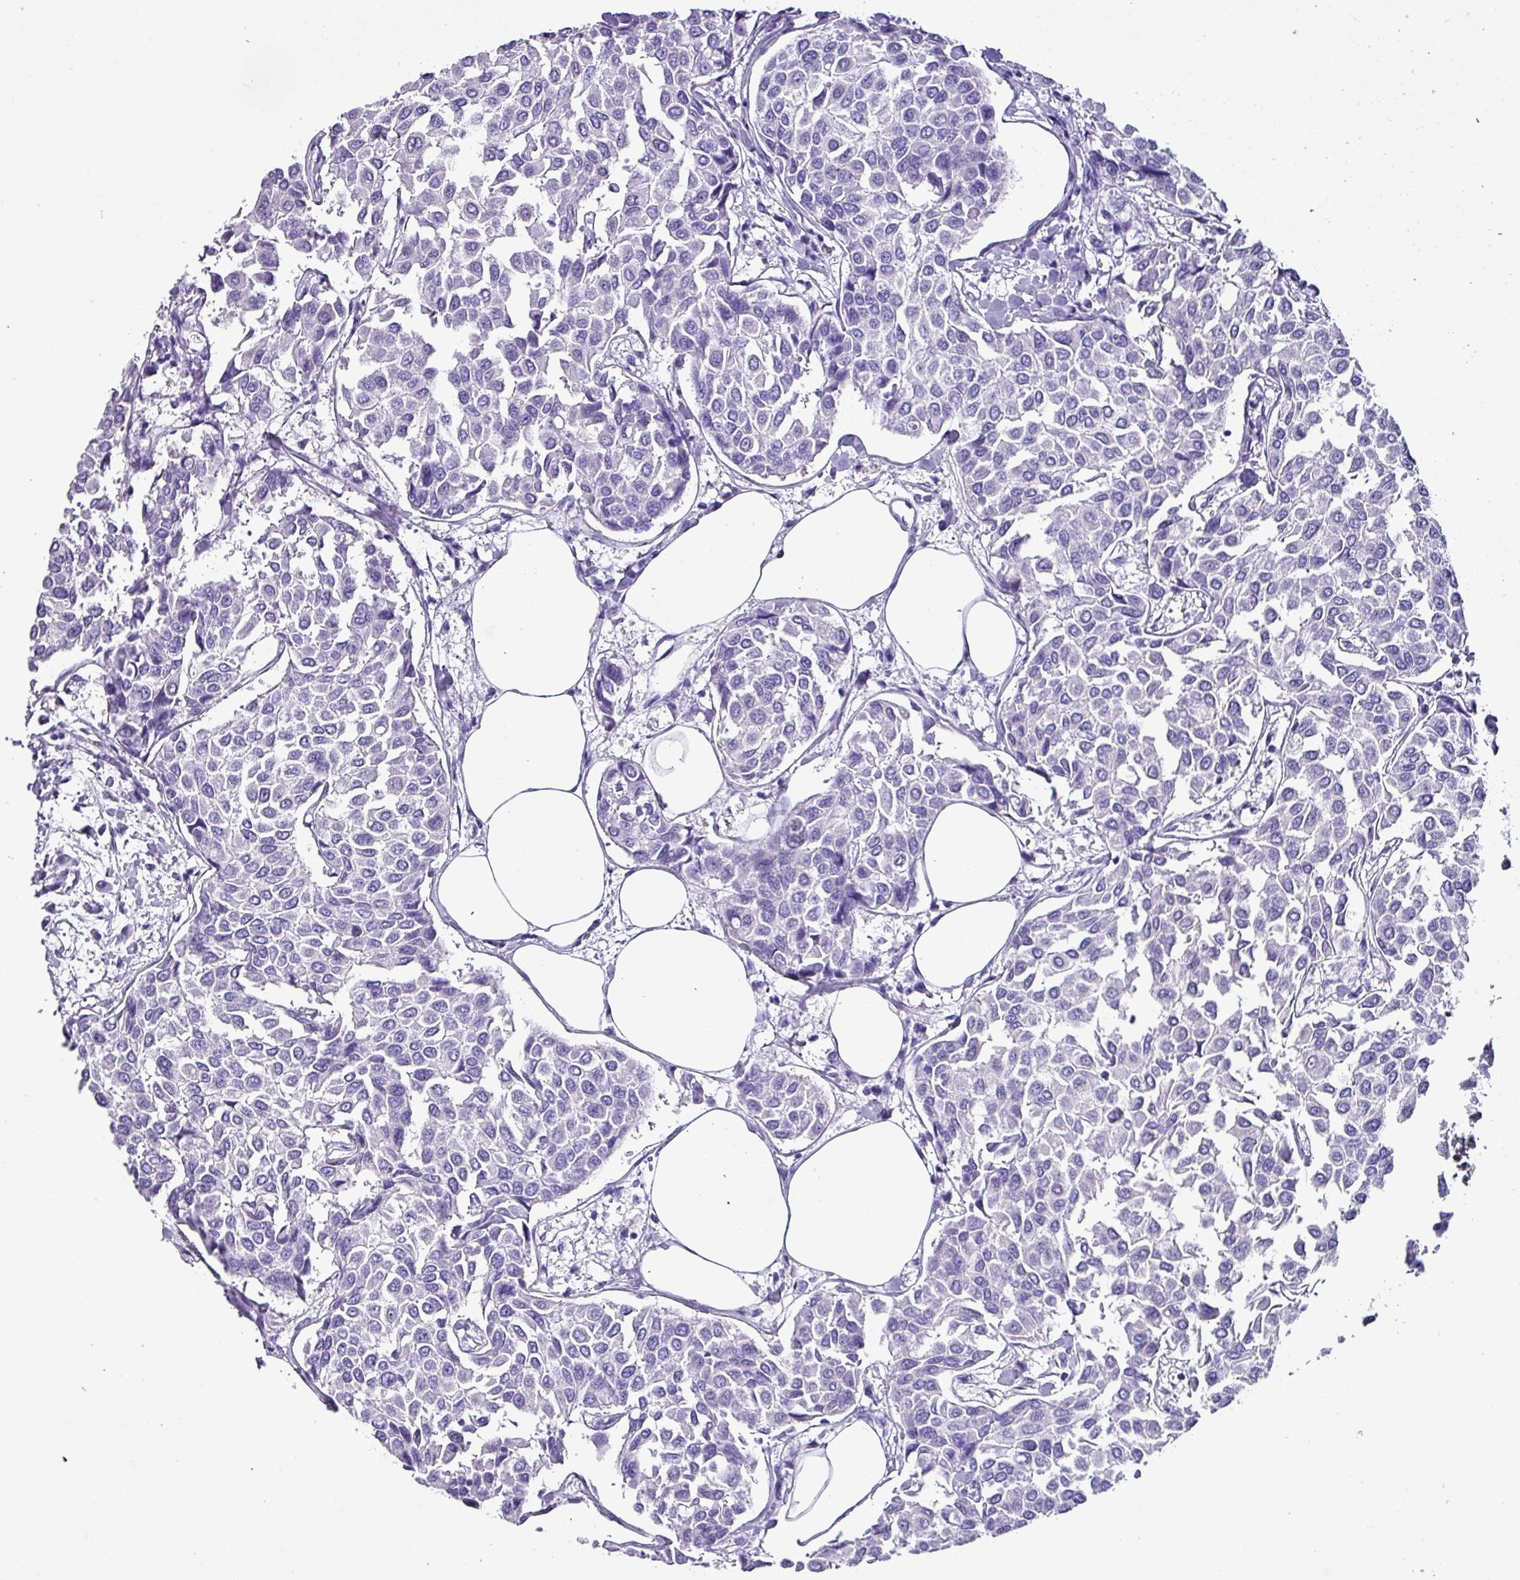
{"staining": {"intensity": "negative", "quantity": "none", "location": "none"}, "tissue": "breast cancer", "cell_type": "Tumor cells", "image_type": "cancer", "snomed": [{"axis": "morphology", "description": "Duct carcinoma"}, {"axis": "topography", "description": "Breast"}], "caption": "A high-resolution histopathology image shows immunohistochemistry (IHC) staining of breast invasive ductal carcinoma, which displays no significant positivity in tumor cells. (DAB (3,3'-diaminobenzidine) immunohistochemistry, high magnification).", "gene": "KRT6C", "patient": {"sex": "female", "age": 55}}